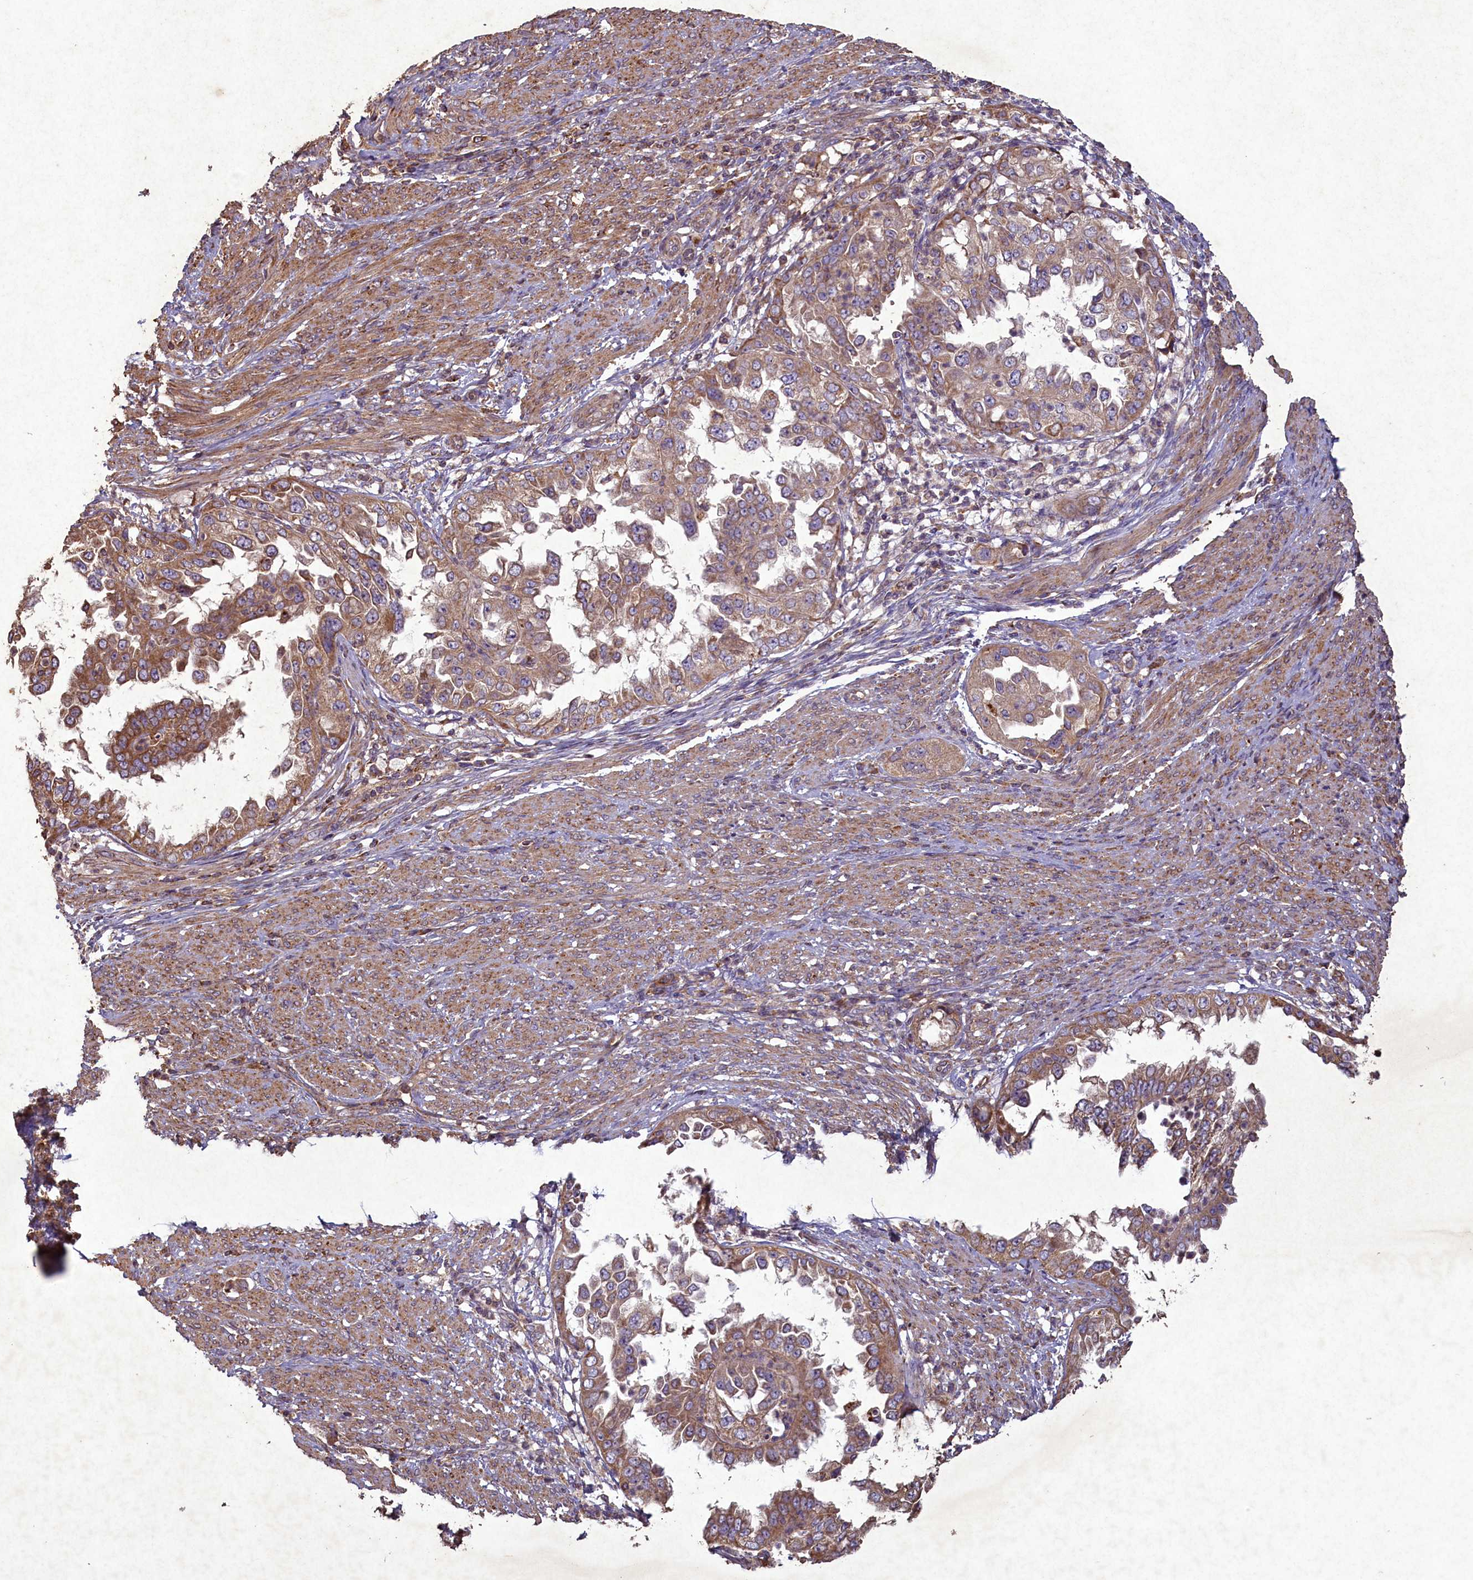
{"staining": {"intensity": "moderate", "quantity": ">75%", "location": "cytoplasmic/membranous"}, "tissue": "endometrial cancer", "cell_type": "Tumor cells", "image_type": "cancer", "snomed": [{"axis": "morphology", "description": "Adenocarcinoma, NOS"}, {"axis": "topography", "description": "Endometrium"}], "caption": "Endometrial cancer tissue reveals moderate cytoplasmic/membranous expression in about >75% of tumor cells, visualized by immunohistochemistry. Immunohistochemistry stains the protein in brown and the nuclei are stained blue.", "gene": "CIAO2B", "patient": {"sex": "female", "age": 85}}